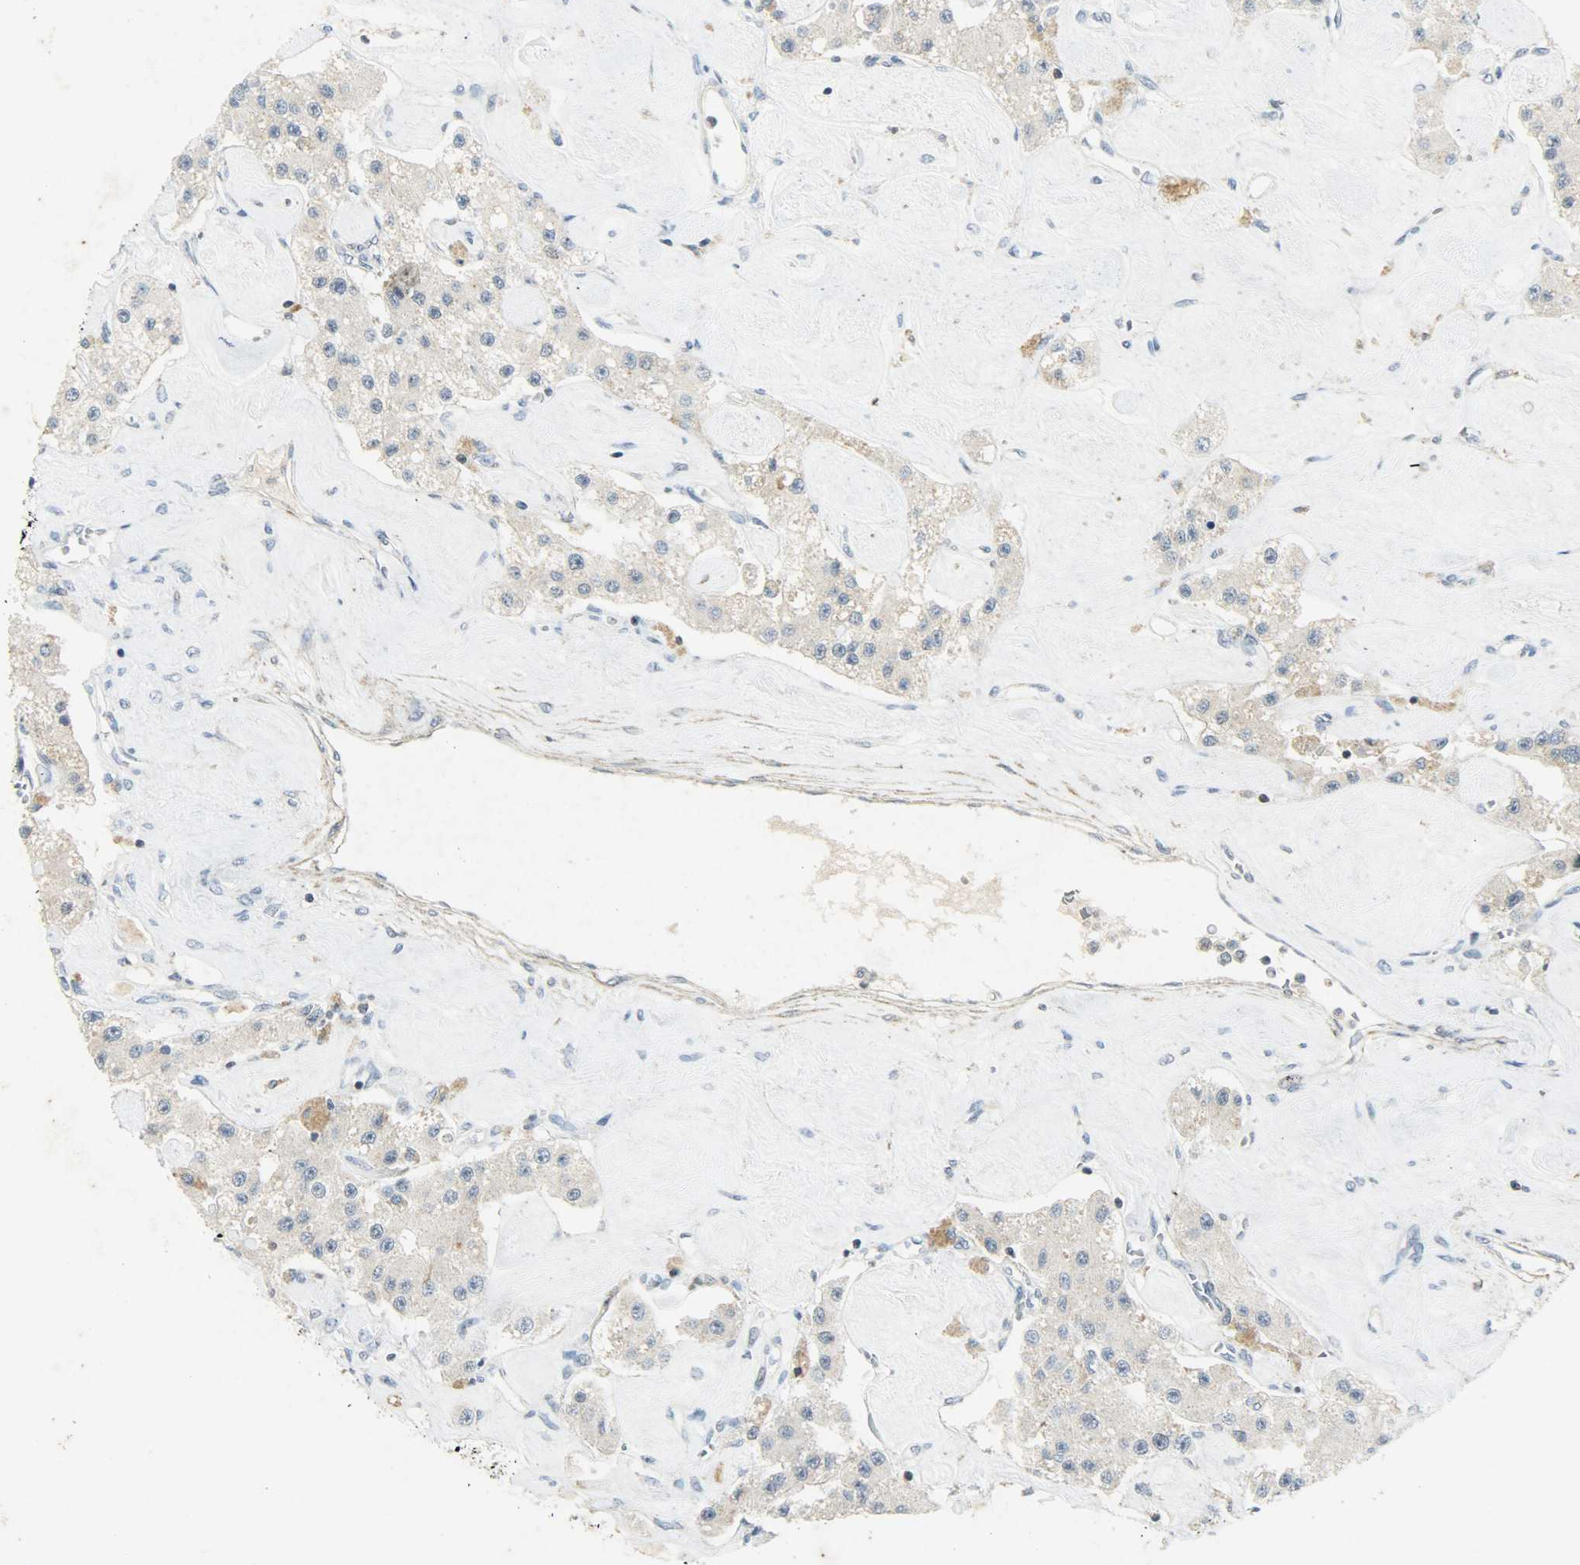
{"staining": {"intensity": "negative", "quantity": "none", "location": "none"}, "tissue": "carcinoid", "cell_type": "Tumor cells", "image_type": "cancer", "snomed": [{"axis": "morphology", "description": "Carcinoid, malignant, NOS"}, {"axis": "topography", "description": "Pancreas"}], "caption": "Immunohistochemistry (IHC) image of human malignant carcinoid stained for a protein (brown), which demonstrates no expression in tumor cells. Nuclei are stained in blue.", "gene": "AURKB", "patient": {"sex": "male", "age": 41}}